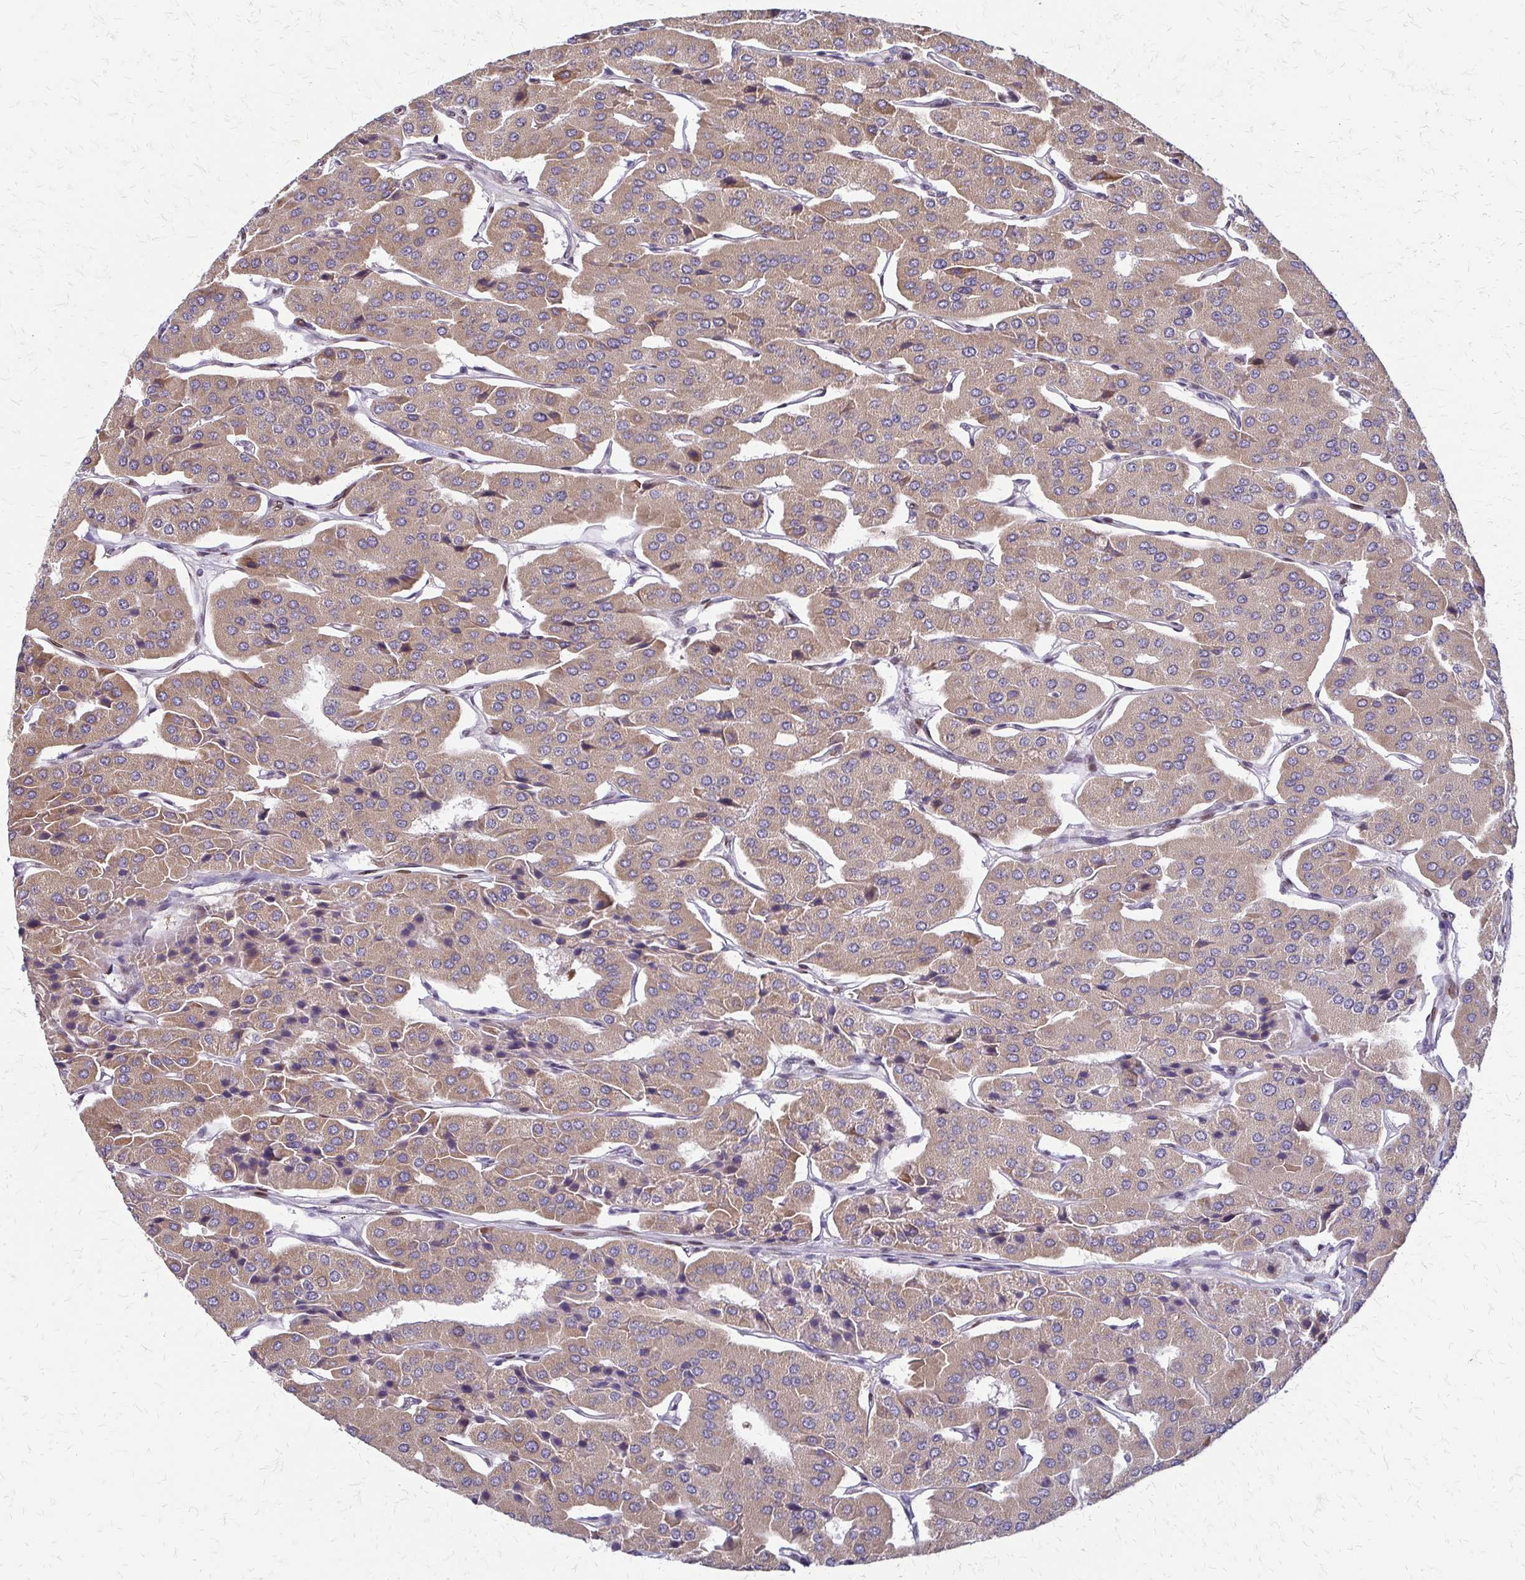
{"staining": {"intensity": "moderate", "quantity": ">75%", "location": "cytoplasmic/membranous"}, "tissue": "parathyroid gland", "cell_type": "Glandular cells", "image_type": "normal", "snomed": [{"axis": "morphology", "description": "Normal tissue, NOS"}, {"axis": "morphology", "description": "Adenoma, NOS"}, {"axis": "topography", "description": "Parathyroid gland"}], "caption": "Parathyroid gland stained with immunohistochemistry (IHC) demonstrates moderate cytoplasmic/membranous positivity in approximately >75% of glandular cells.", "gene": "TRIR", "patient": {"sex": "female", "age": 86}}